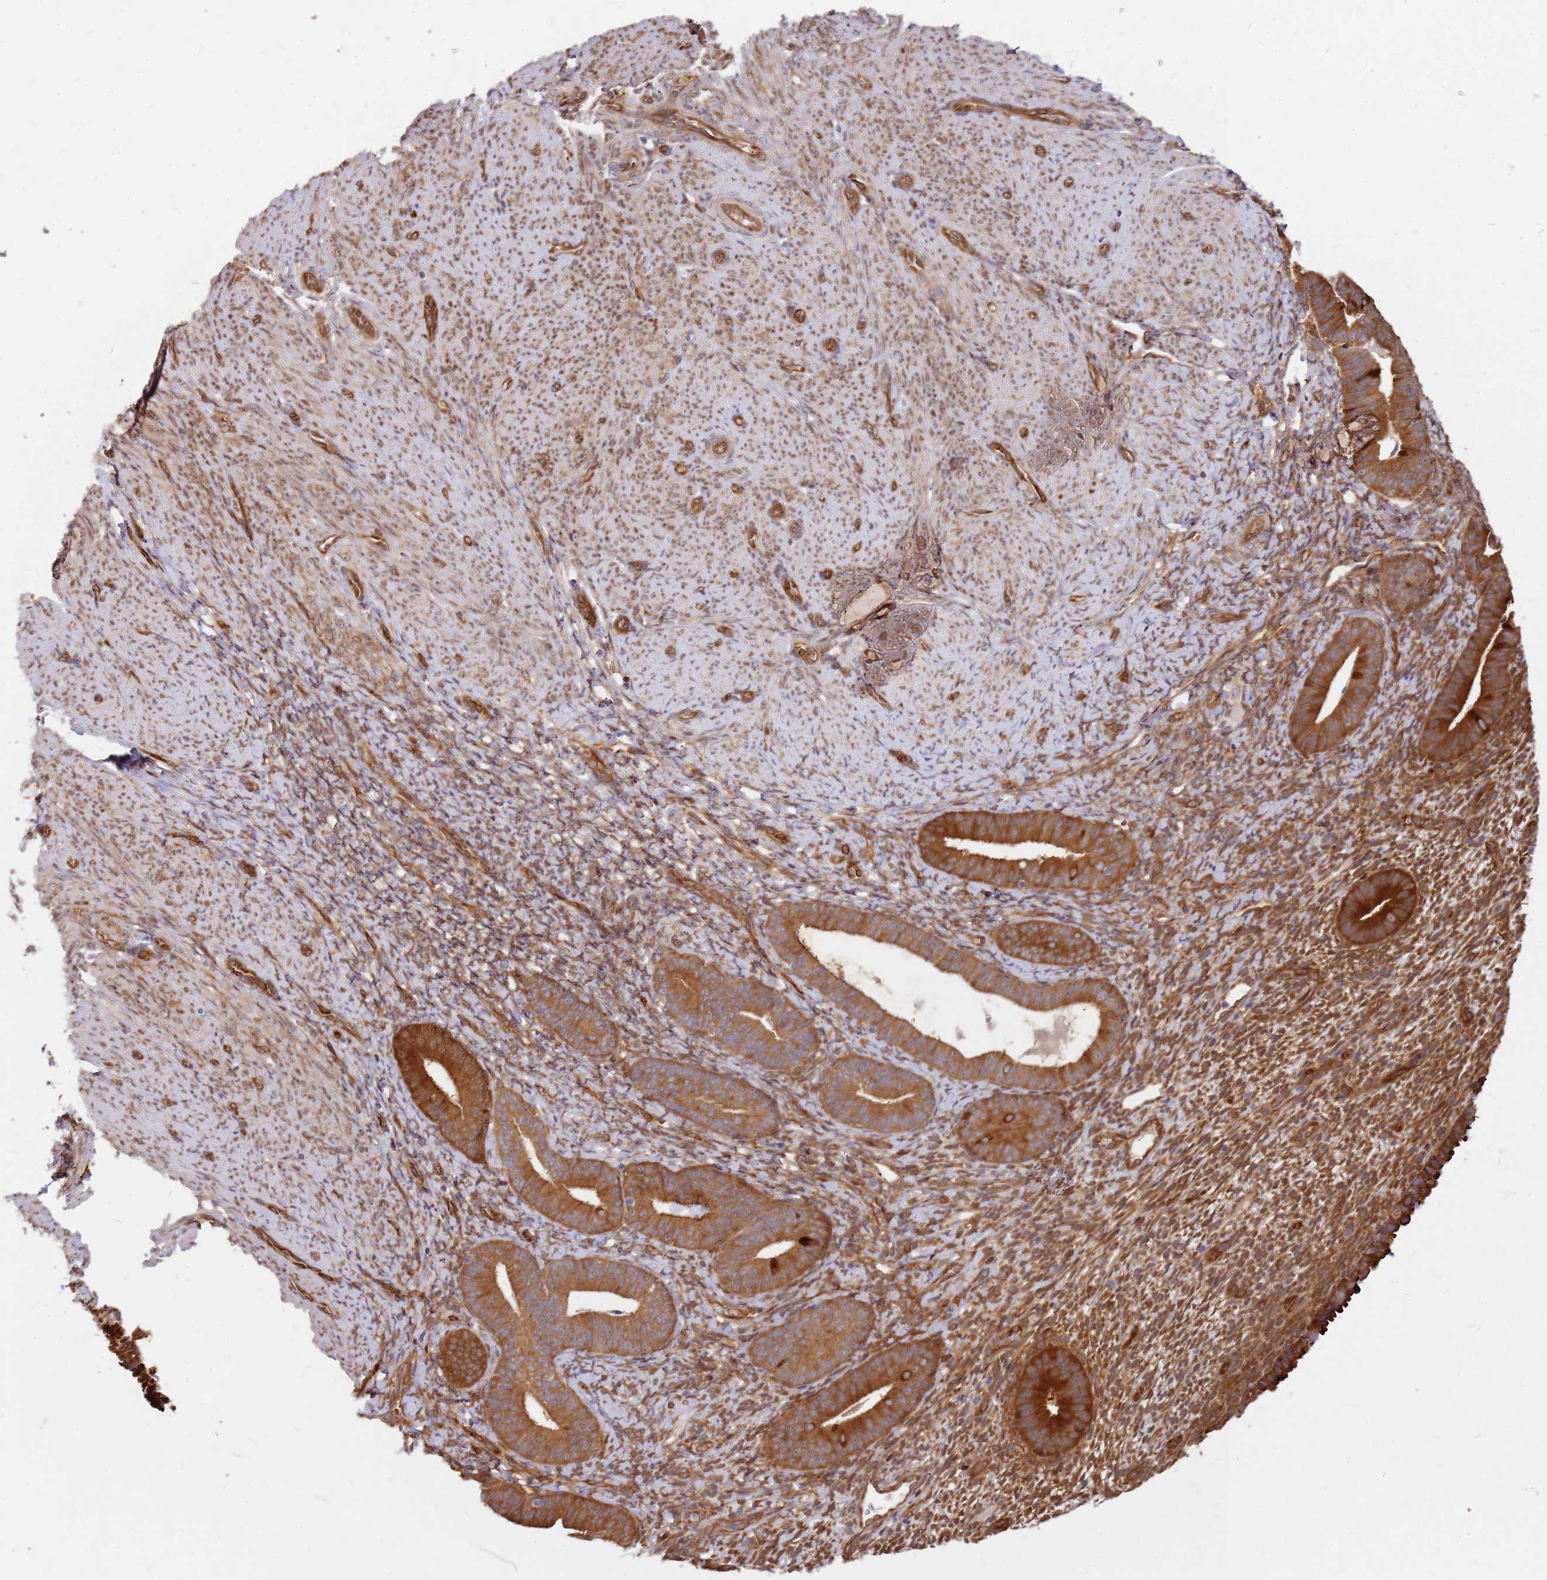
{"staining": {"intensity": "strong", "quantity": ">75%", "location": "cytoplasmic/membranous"}, "tissue": "endometrium", "cell_type": "Cells in endometrial stroma", "image_type": "normal", "snomed": [{"axis": "morphology", "description": "Normal tissue, NOS"}, {"axis": "topography", "description": "Endometrium"}], "caption": "The micrograph shows staining of benign endometrium, revealing strong cytoplasmic/membranous protein expression (brown color) within cells in endometrial stroma. The protein is stained brown, and the nuclei are stained in blue (DAB IHC with brightfield microscopy, high magnification).", "gene": "HDX", "patient": {"sex": "female", "age": 65}}